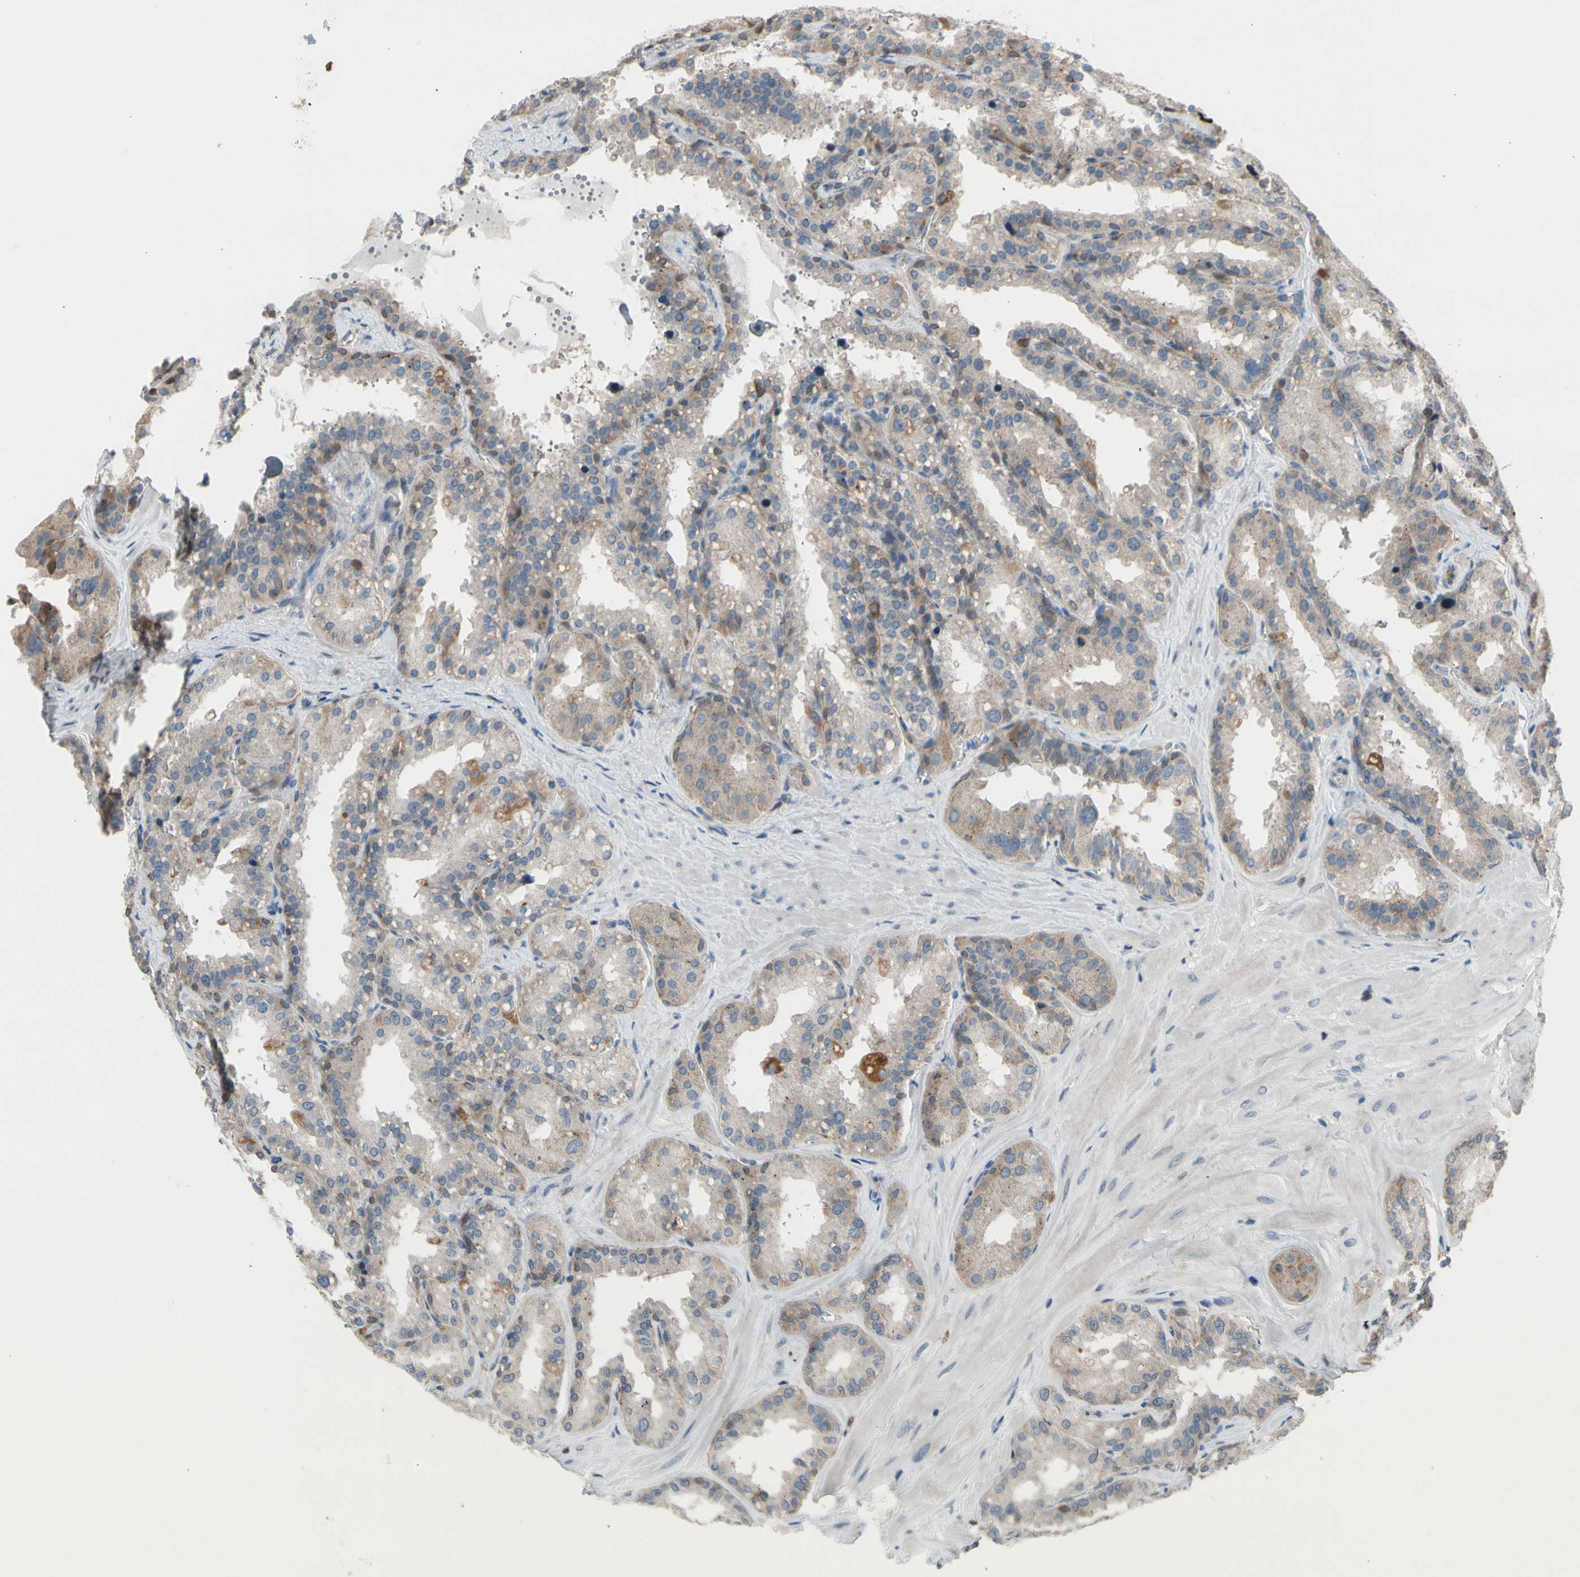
{"staining": {"intensity": "moderate", "quantity": ">75%", "location": "cytoplasmic/membranous"}, "tissue": "seminal vesicle", "cell_type": "Glandular cells", "image_type": "normal", "snomed": [{"axis": "morphology", "description": "Normal tissue, NOS"}, {"axis": "topography", "description": "Prostate"}, {"axis": "topography", "description": "Seminal veicle"}], "caption": "This micrograph exhibits immunohistochemistry (IHC) staining of unremarkable seminal vesicle, with medium moderate cytoplasmic/membranous expression in about >75% of glandular cells.", "gene": "GALNT5", "patient": {"sex": "male", "age": 51}}